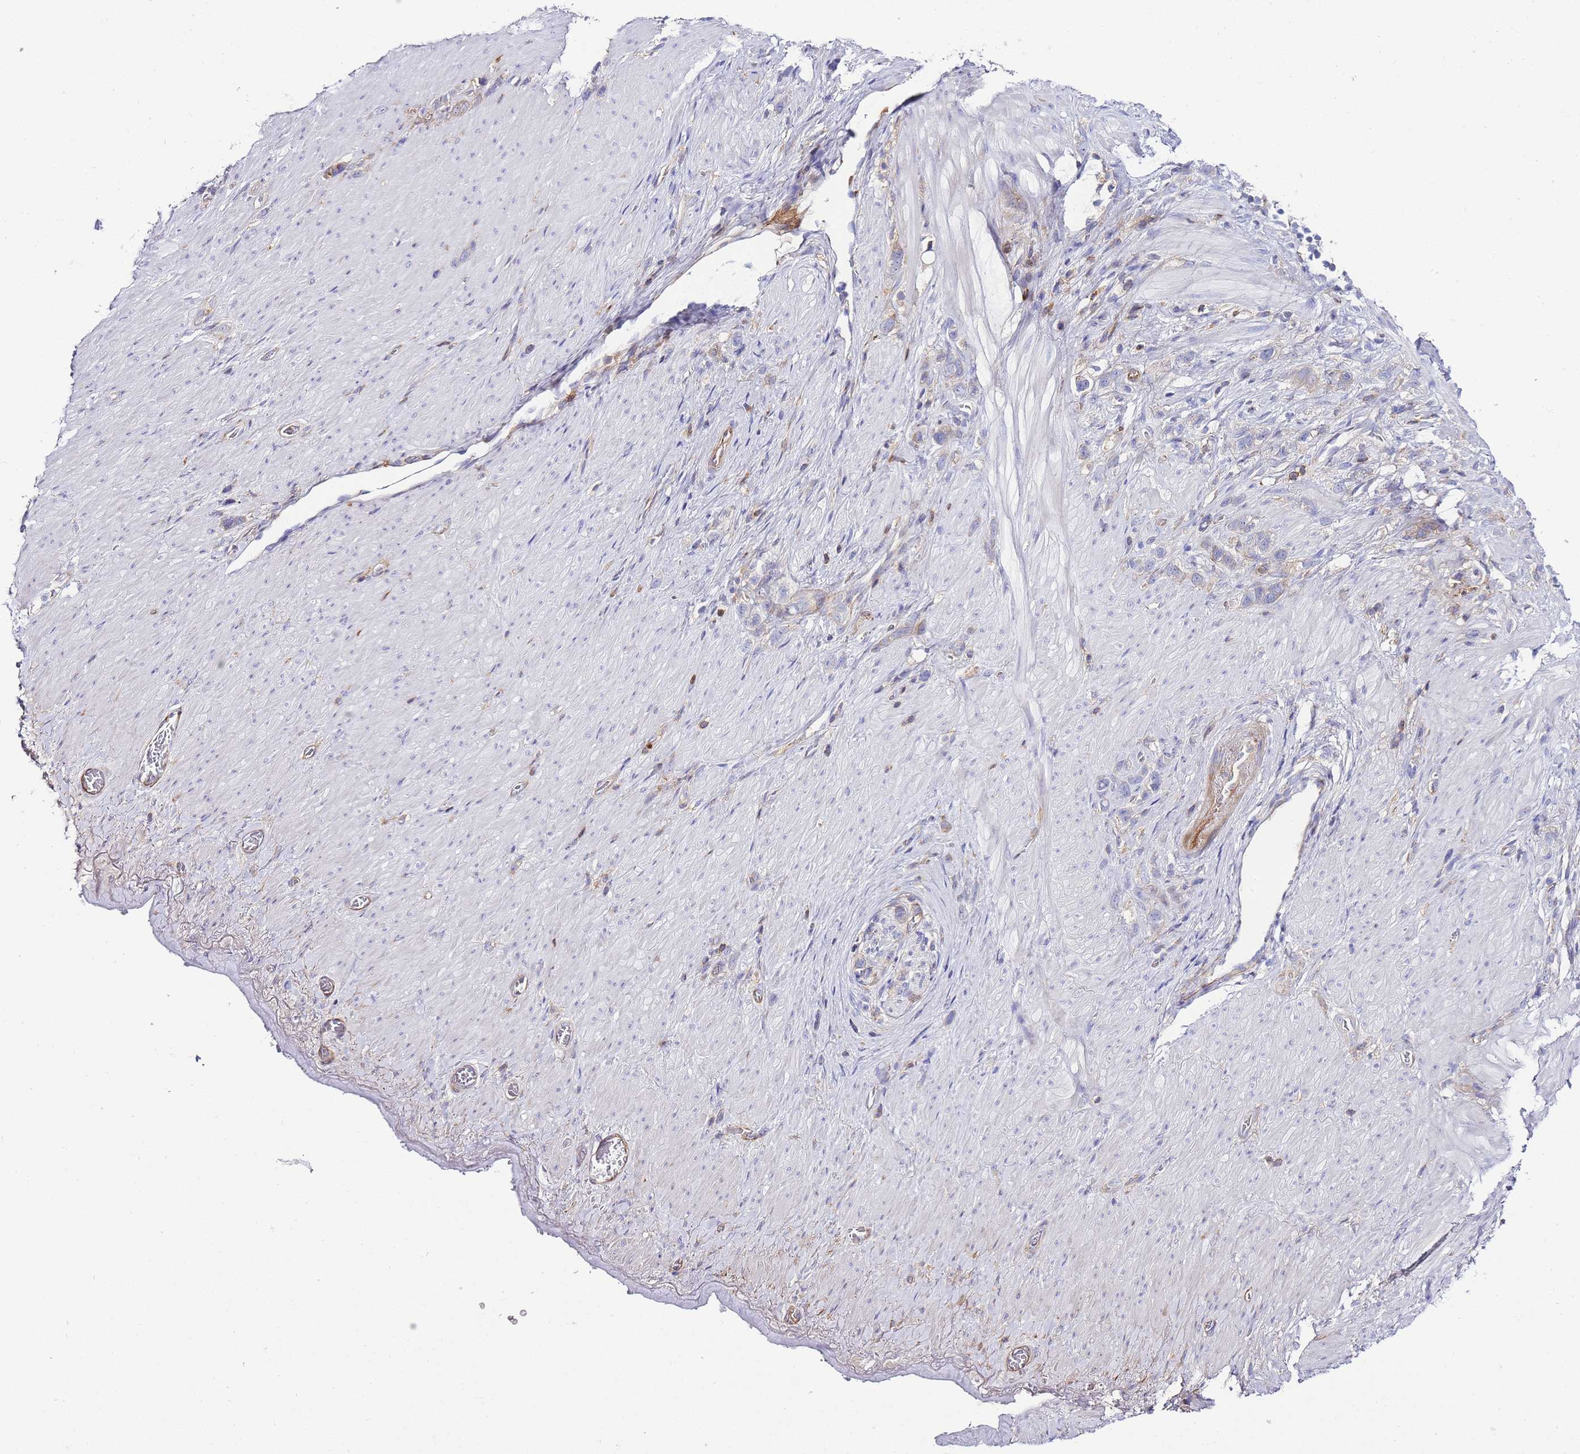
{"staining": {"intensity": "negative", "quantity": "none", "location": "none"}, "tissue": "stomach cancer", "cell_type": "Tumor cells", "image_type": "cancer", "snomed": [{"axis": "morphology", "description": "Adenocarcinoma, NOS"}, {"axis": "topography", "description": "Stomach"}], "caption": "Immunohistochemistry histopathology image of neoplastic tissue: stomach cancer (adenocarcinoma) stained with DAB (3,3'-diaminobenzidine) exhibits no significant protein expression in tumor cells. (Immunohistochemistry, brightfield microscopy, high magnification).", "gene": "FBN3", "patient": {"sex": "female", "age": 65}}